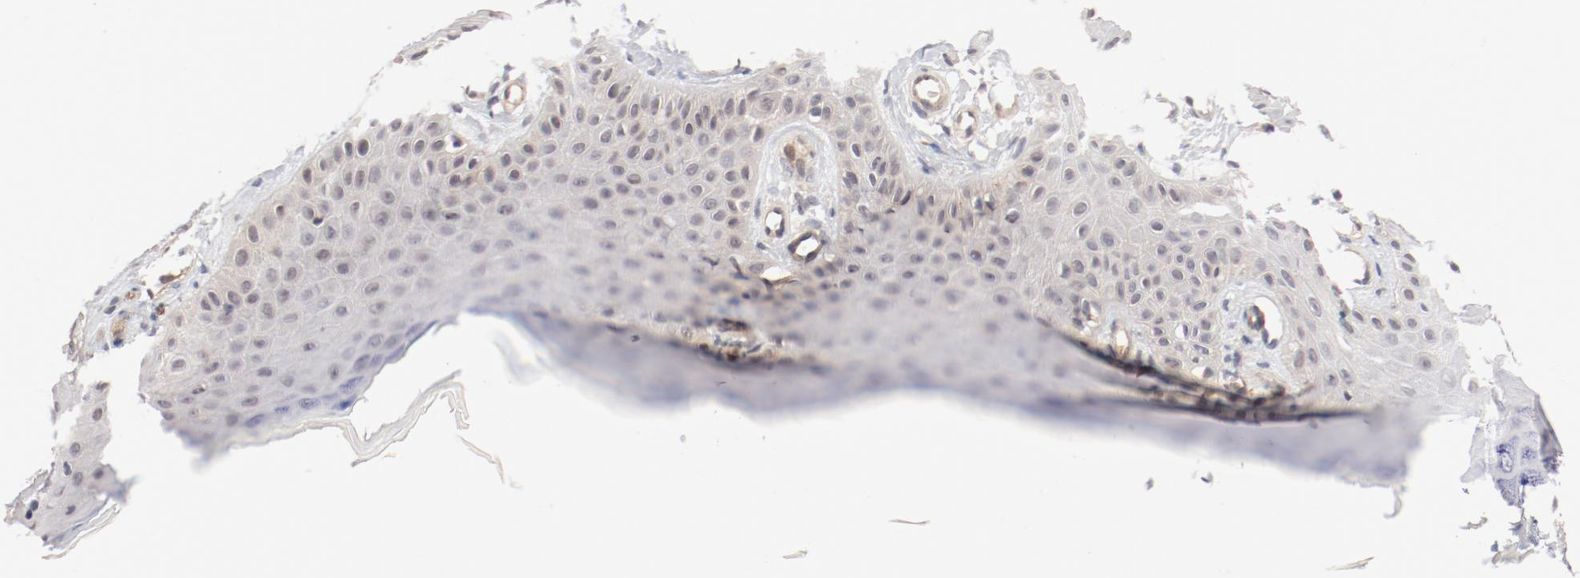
{"staining": {"intensity": "weak", "quantity": "<25%", "location": "cytoplasmic/membranous"}, "tissue": "skin cancer", "cell_type": "Tumor cells", "image_type": "cancer", "snomed": [{"axis": "morphology", "description": "Squamous cell carcinoma, NOS"}, {"axis": "topography", "description": "Skin"}], "caption": "This is a image of immunohistochemistry (IHC) staining of skin cancer, which shows no positivity in tumor cells.", "gene": "ZNF267", "patient": {"sex": "female", "age": 40}}